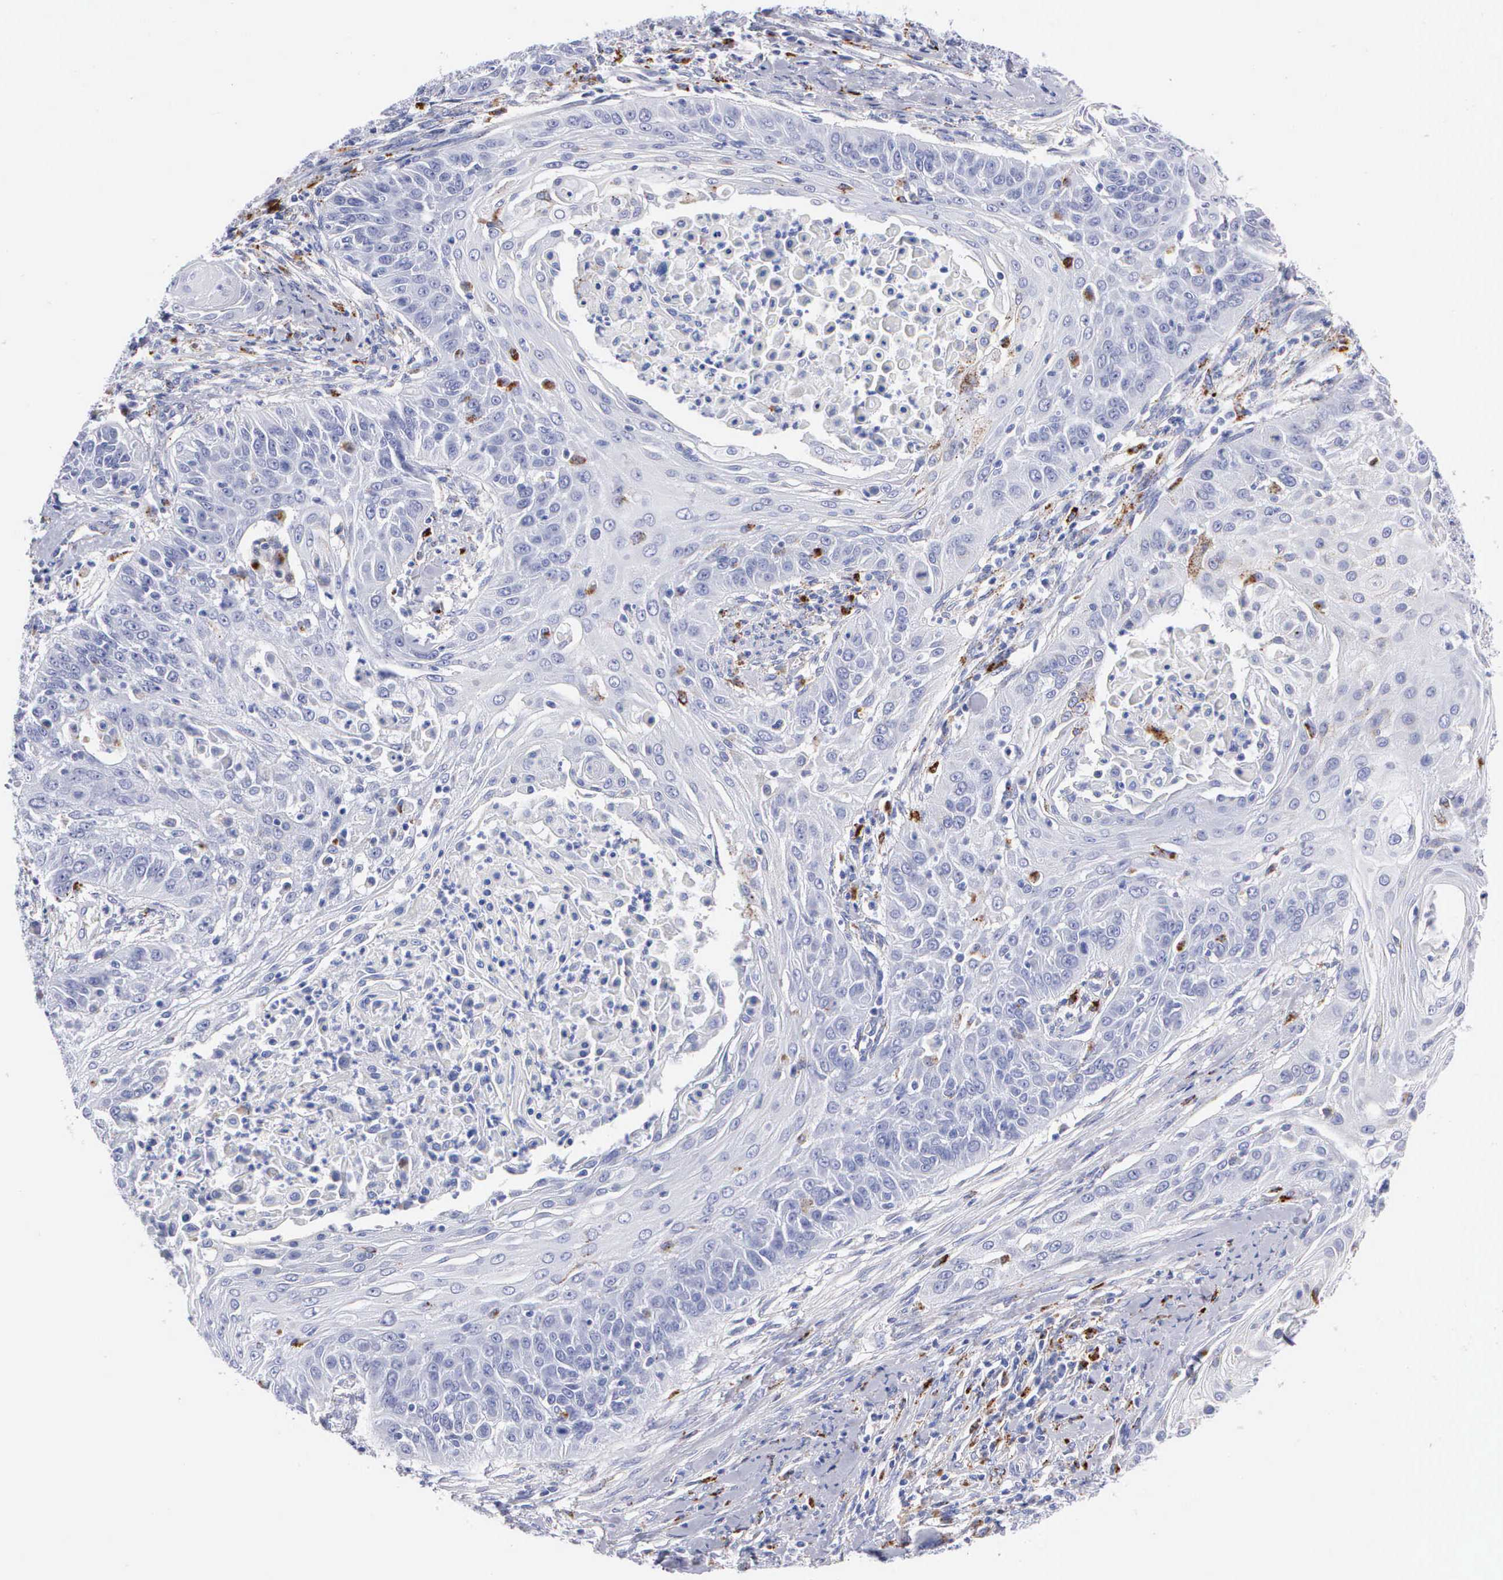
{"staining": {"intensity": "negative", "quantity": "none", "location": "none"}, "tissue": "cervical cancer", "cell_type": "Tumor cells", "image_type": "cancer", "snomed": [{"axis": "morphology", "description": "Squamous cell carcinoma, NOS"}, {"axis": "topography", "description": "Cervix"}], "caption": "Tumor cells show no significant protein positivity in squamous cell carcinoma (cervical).", "gene": "CTSL", "patient": {"sex": "female", "age": 64}}